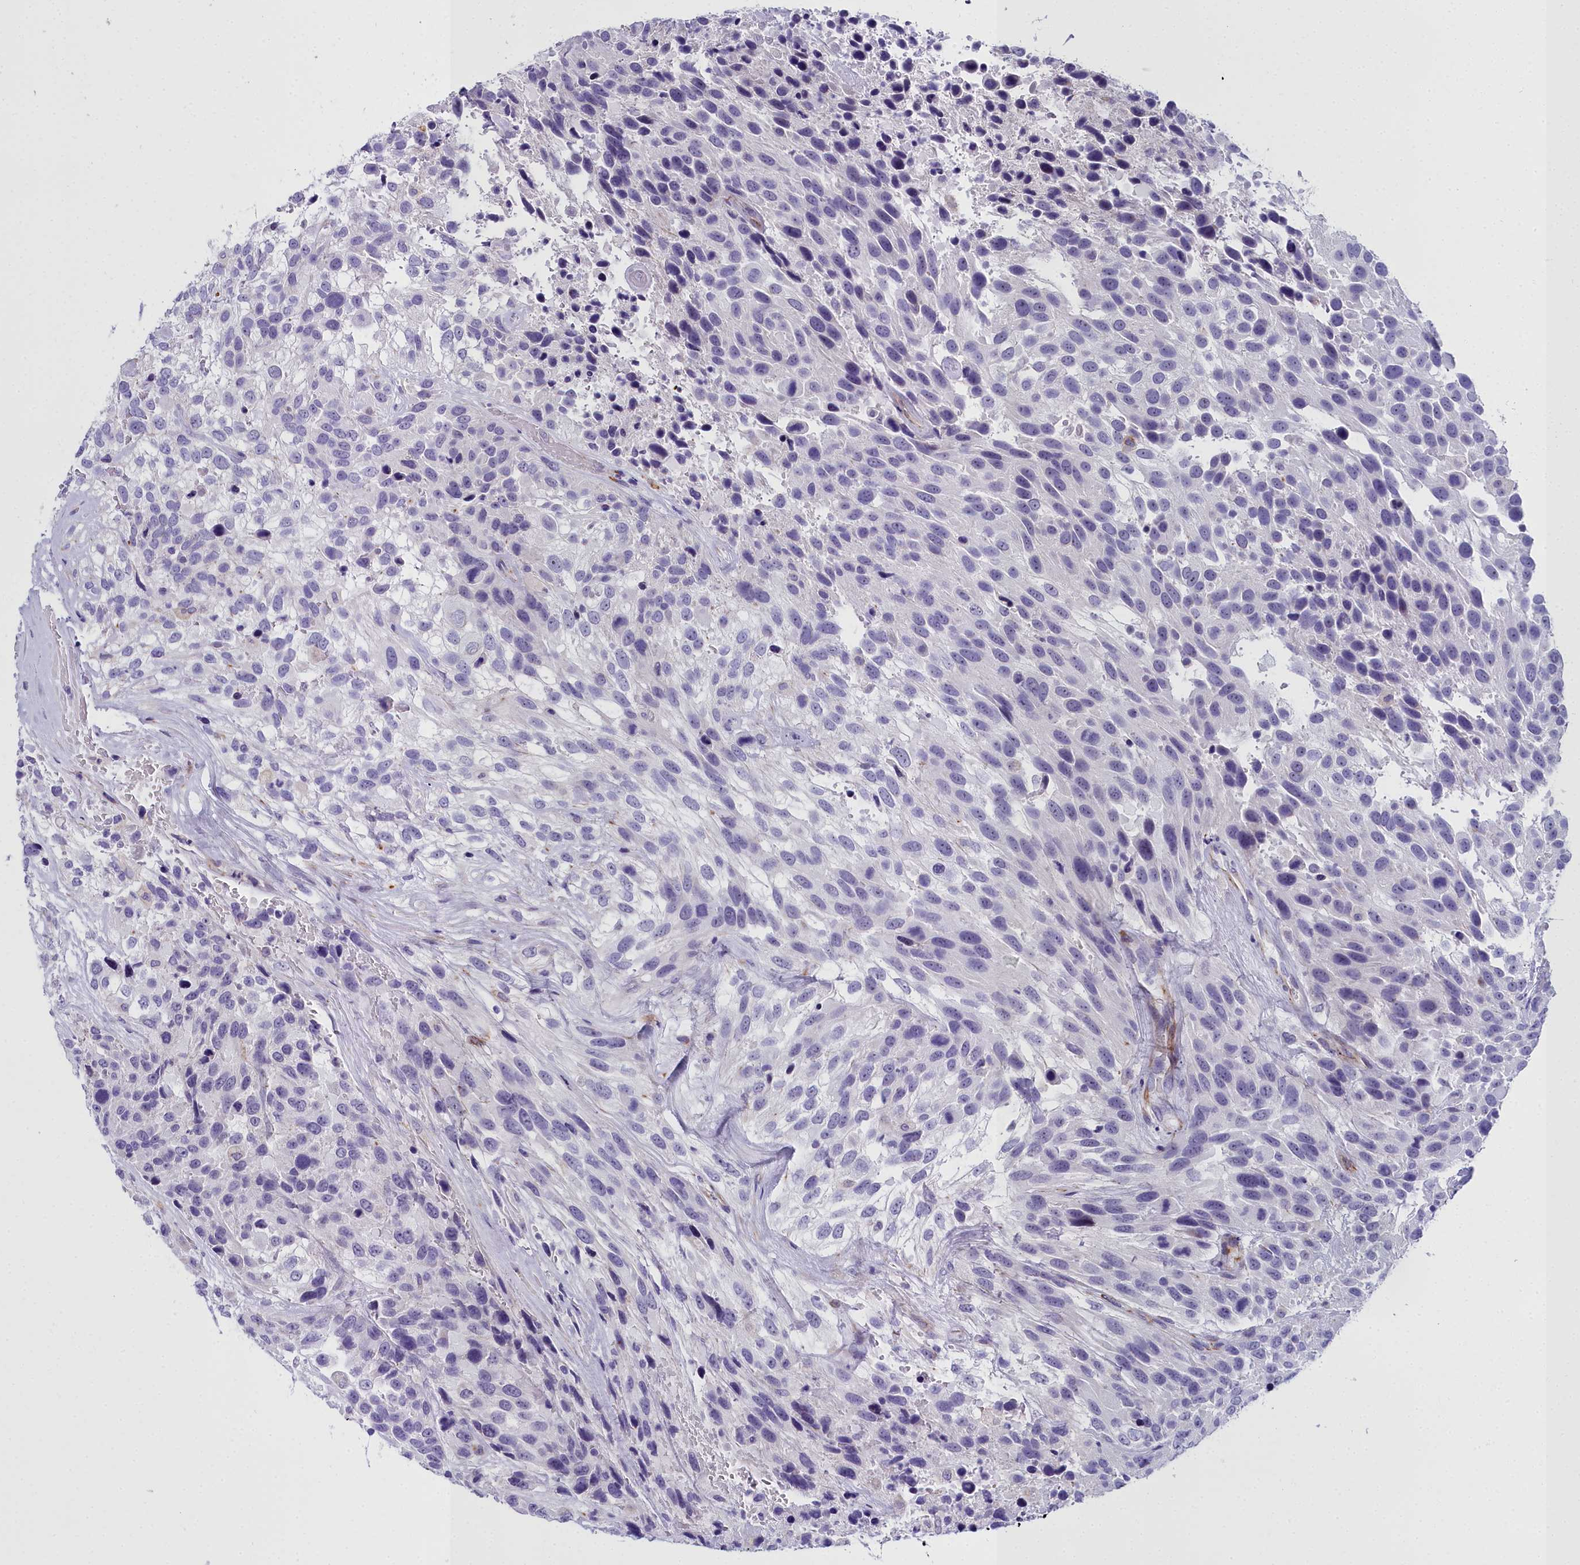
{"staining": {"intensity": "negative", "quantity": "none", "location": "none"}, "tissue": "urothelial cancer", "cell_type": "Tumor cells", "image_type": "cancer", "snomed": [{"axis": "morphology", "description": "Urothelial carcinoma, High grade"}, {"axis": "topography", "description": "Urinary bladder"}], "caption": "This is a micrograph of immunohistochemistry staining of urothelial cancer, which shows no staining in tumor cells.", "gene": "TIMM22", "patient": {"sex": "female", "age": 70}}